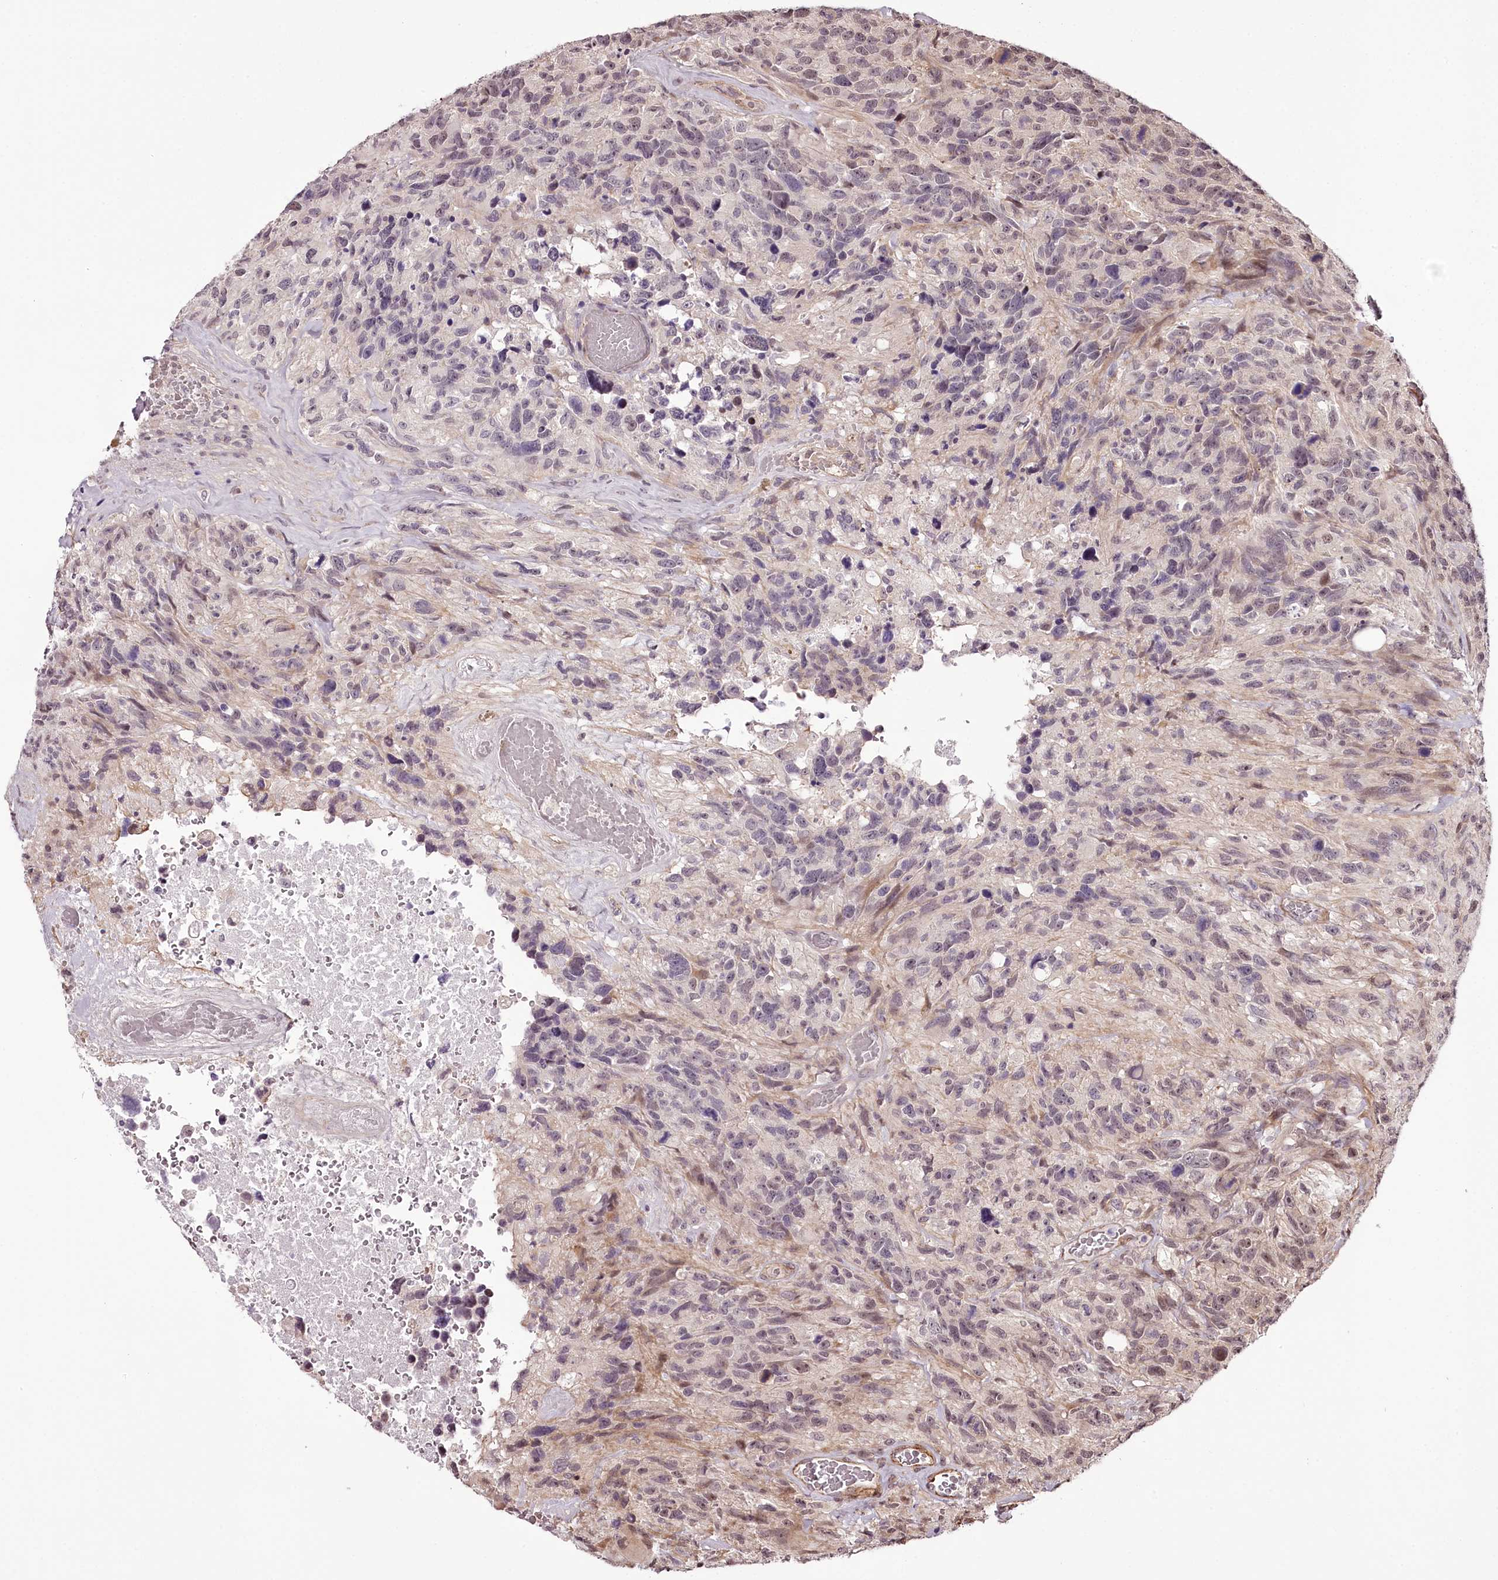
{"staining": {"intensity": "negative", "quantity": "none", "location": "none"}, "tissue": "glioma", "cell_type": "Tumor cells", "image_type": "cancer", "snomed": [{"axis": "morphology", "description": "Glioma, malignant, High grade"}, {"axis": "topography", "description": "Brain"}], "caption": "Immunohistochemical staining of glioma reveals no significant positivity in tumor cells.", "gene": "TTC33", "patient": {"sex": "male", "age": 69}}